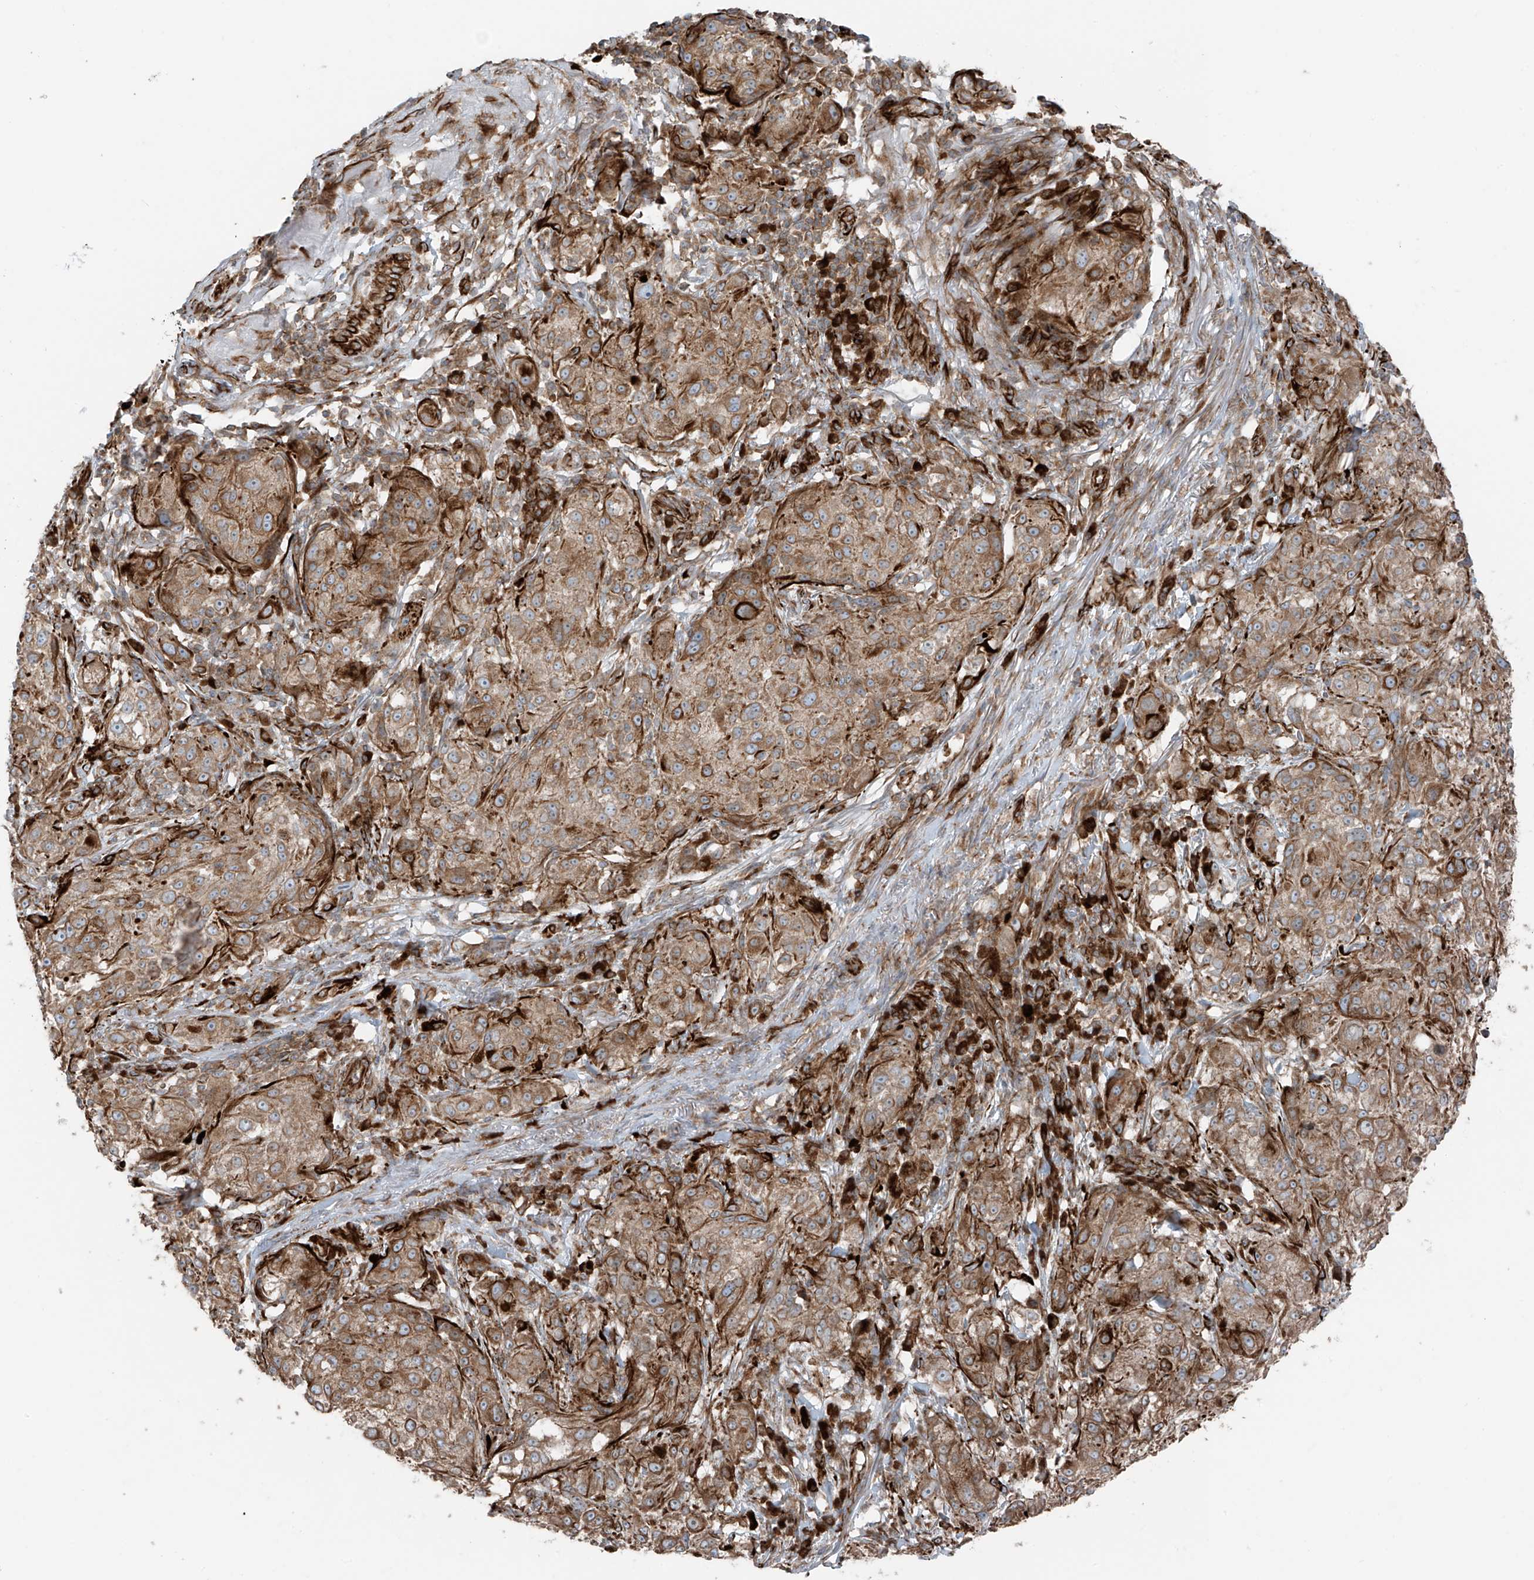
{"staining": {"intensity": "moderate", "quantity": ">75%", "location": "cytoplasmic/membranous"}, "tissue": "melanoma", "cell_type": "Tumor cells", "image_type": "cancer", "snomed": [{"axis": "morphology", "description": "Necrosis, NOS"}, {"axis": "morphology", "description": "Malignant melanoma, NOS"}, {"axis": "topography", "description": "Skin"}], "caption": "Protein staining by immunohistochemistry (IHC) displays moderate cytoplasmic/membranous staining in approximately >75% of tumor cells in malignant melanoma. Nuclei are stained in blue.", "gene": "ERLEC1", "patient": {"sex": "female", "age": 87}}